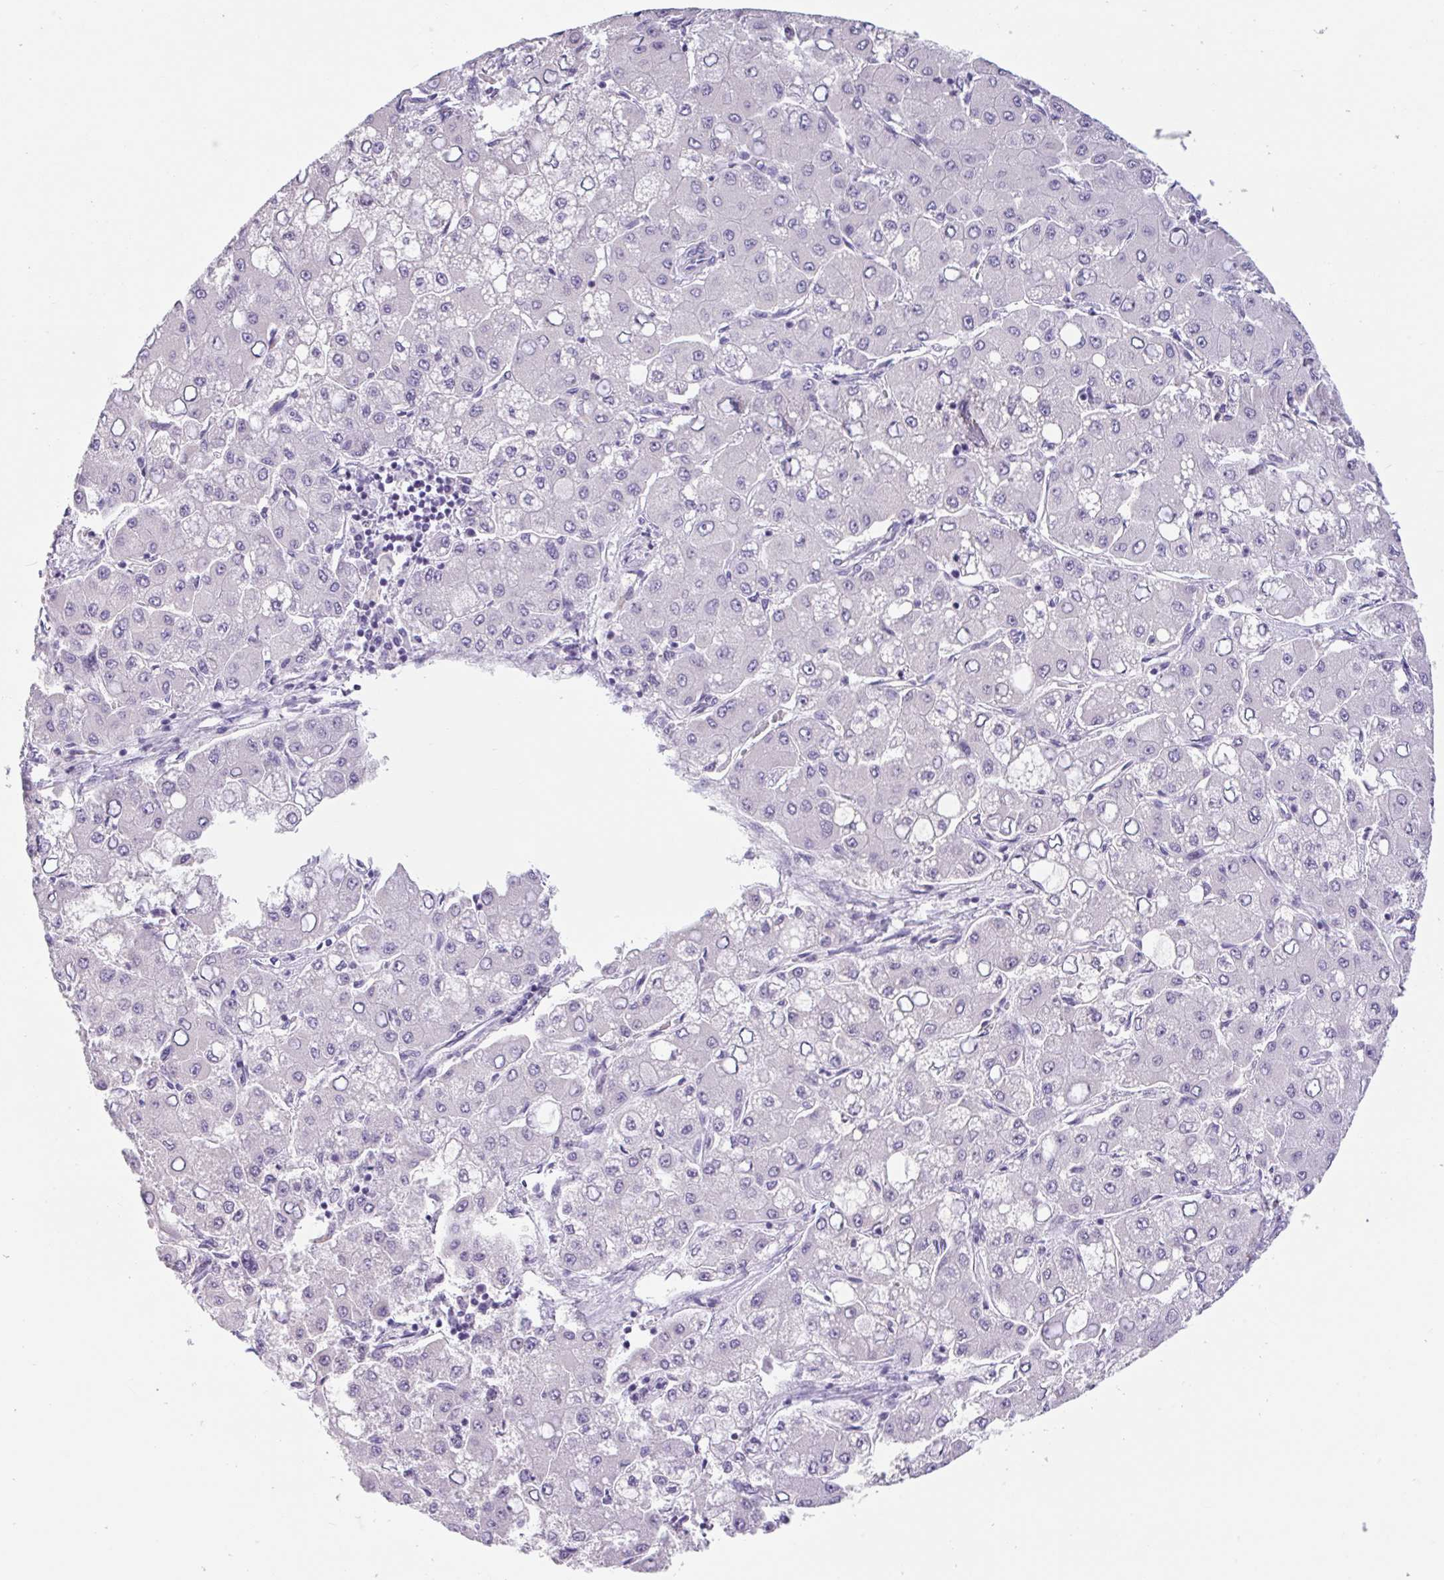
{"staining": {"intensity": "negative", "quantity": "none", "location": "none"}, "tissue": "liver cancer", "cell_type": "Tumor cells", "image_type": "cancer", "snomed": [{"axis": "morphology", "description": "Carcinoma, Hepatocellular, NOS"}, {"axis": "topography", "description": "Liver"}], "caption": "Immunohistochemistry (IHC) photomicrograph of hepatocellular carcinoma (liver) stained for a protein (brown), which exhibits no positivity in tumor cells.", "gene": "CTSE", "patient": {"sex": "male", "age": 40}}